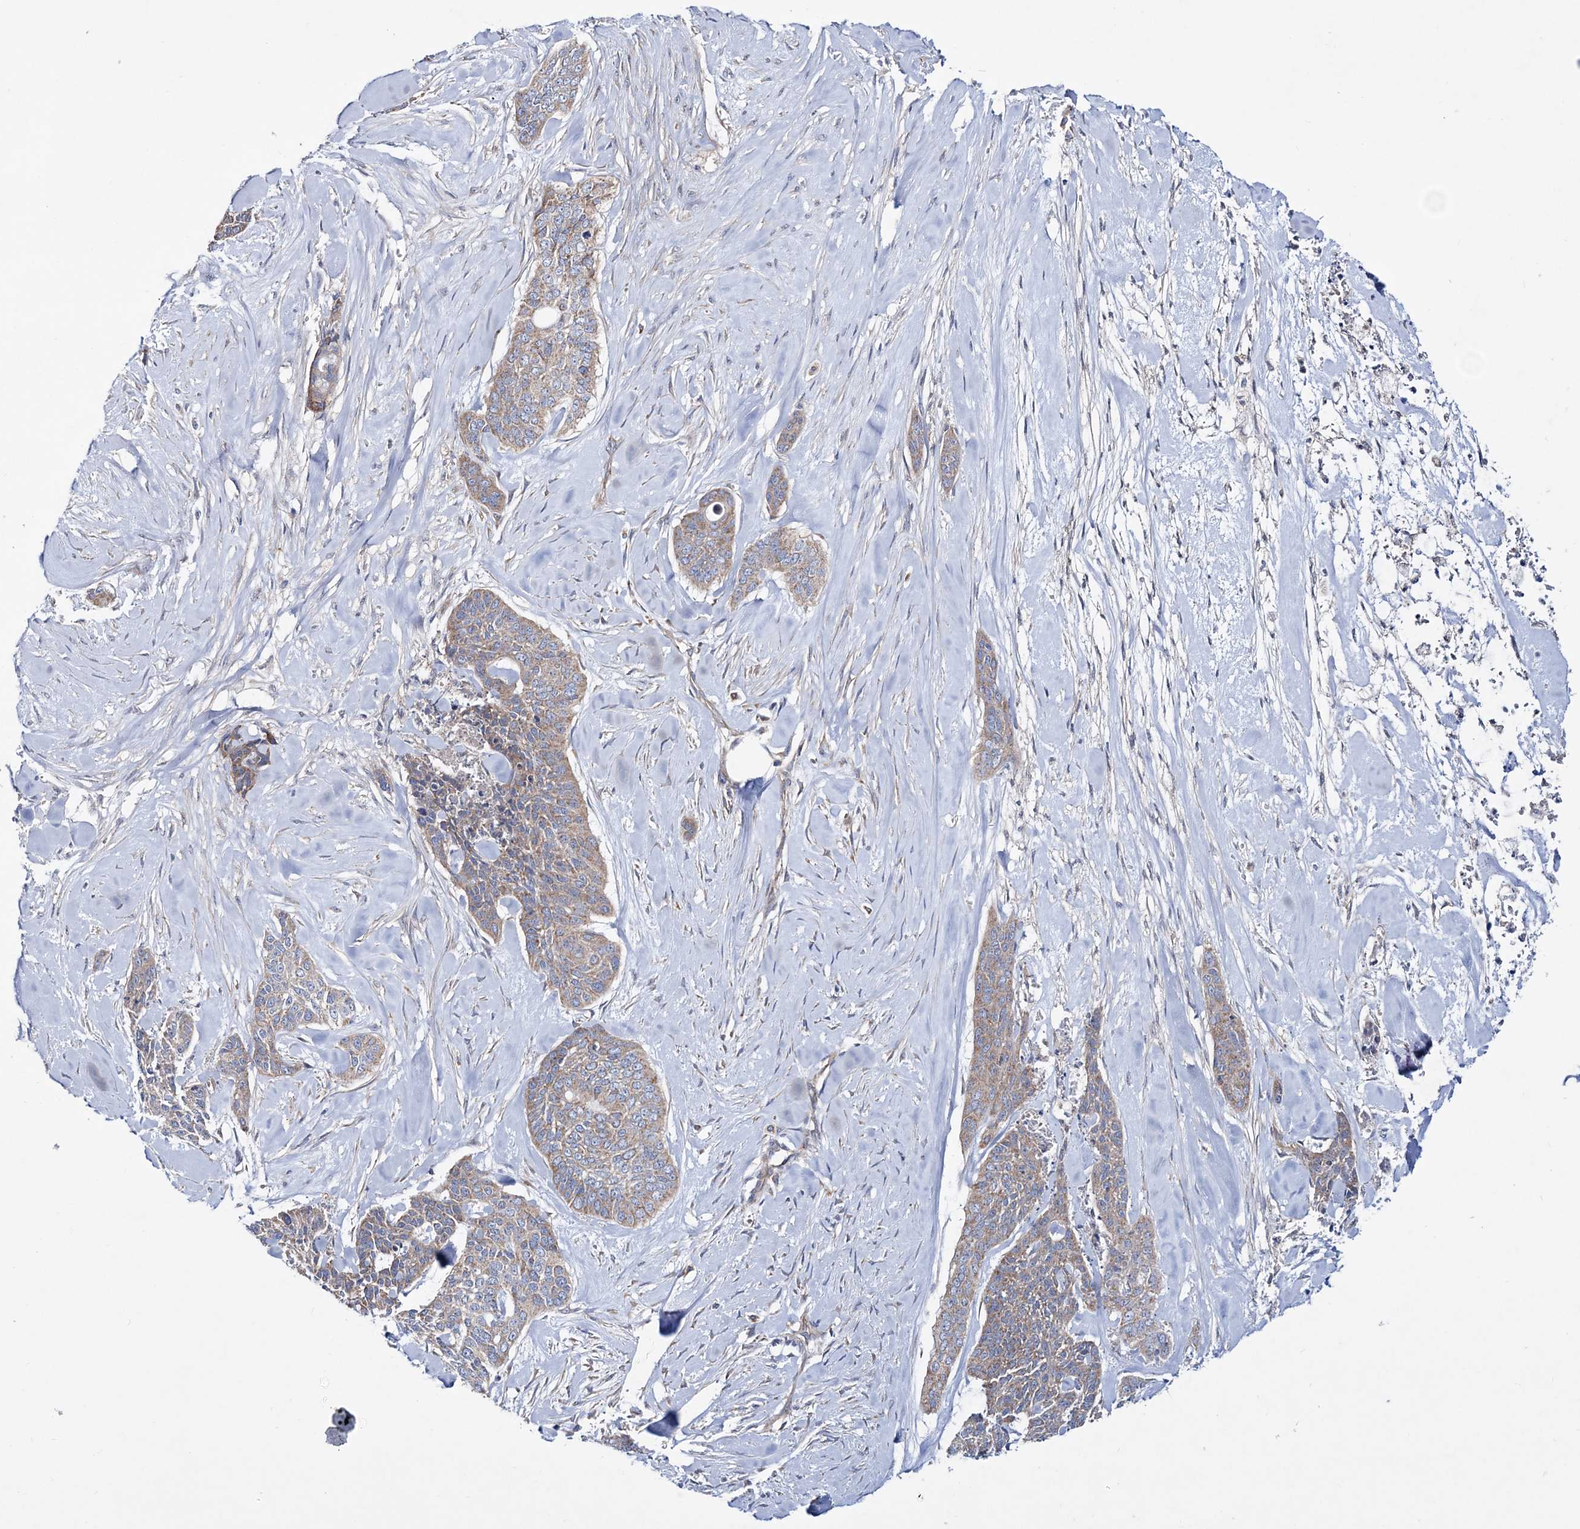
{"staining": {"intensity": "weak", "quantity": ">75%", "location": "cytoplasmic/membranous"}, "tissue": "skin cancer", "cell_type": "Tumor cells", "image_type": "cancer", "snomed": [{"axis": "morphology", "description": "Basal cell carcinoma"}, {"axis": "topography", "description": "Skin"}], "caption": "A photomicrograph showing weak cytoplasmic/membranous positivity in about >75% of tumor cells in basal cell carcinoma (skin), as visualized by brown immunohistochemical staining.", "gene": "NGLY1", "patient": {"sex": "female", "age": 64}}